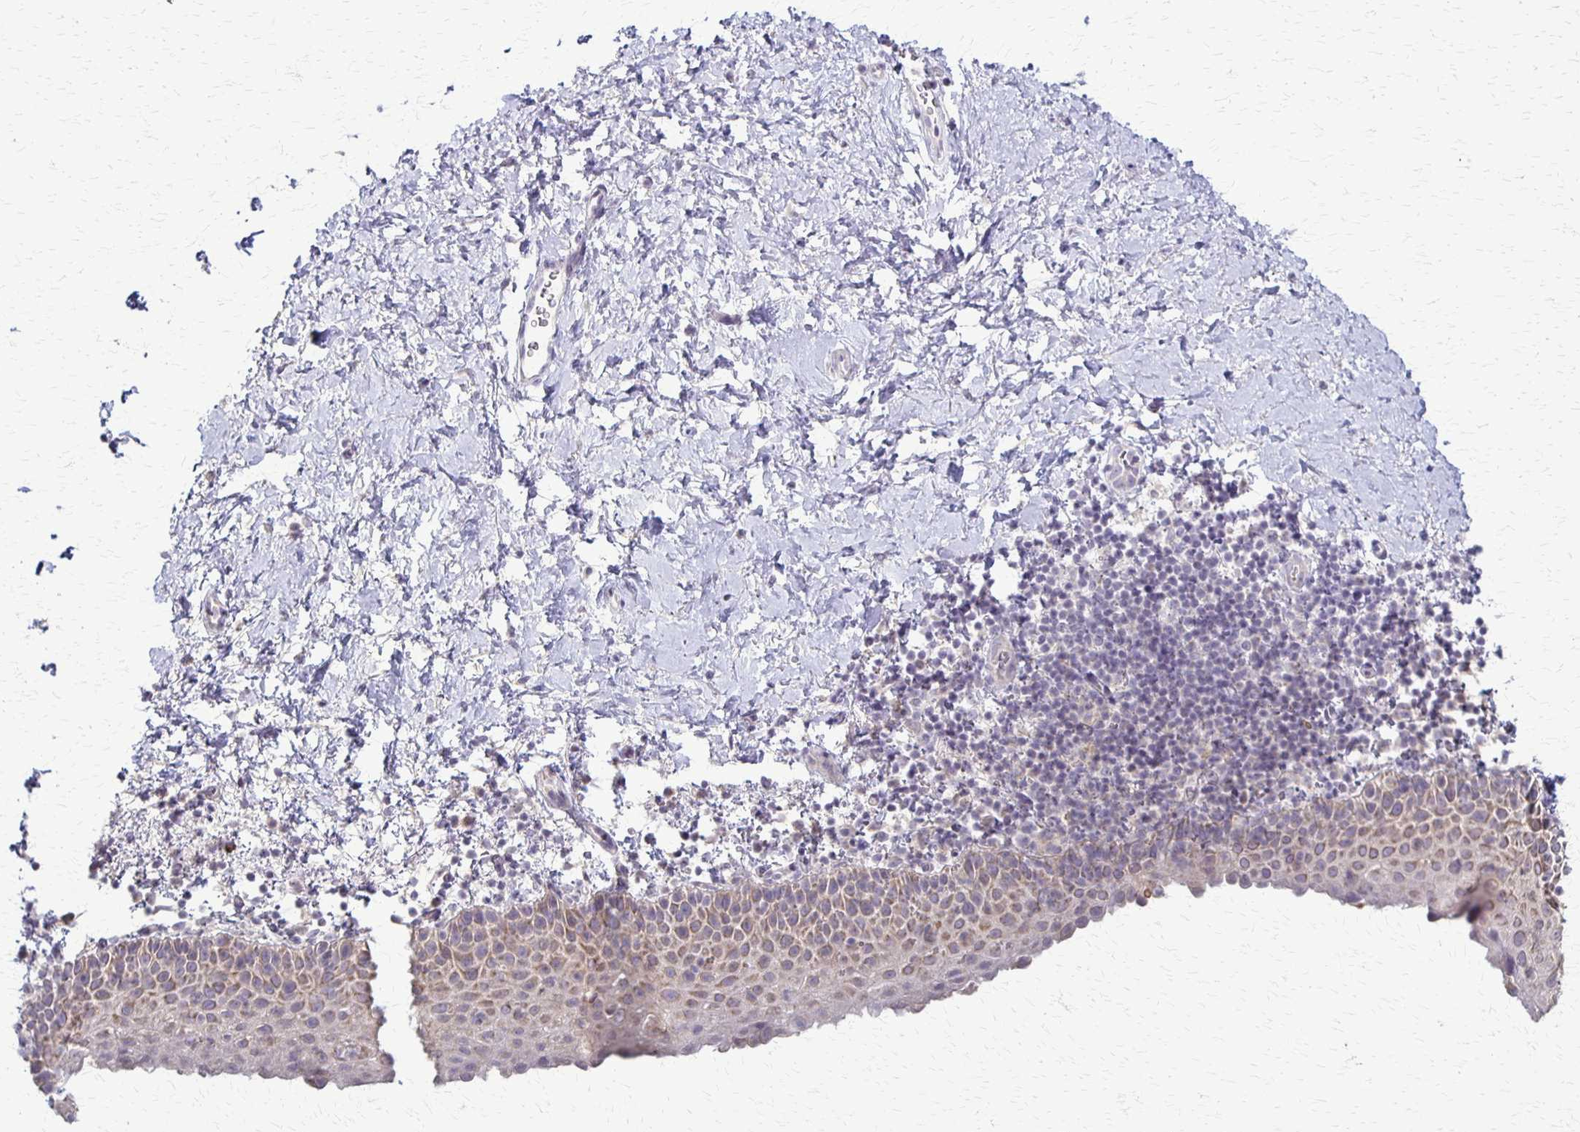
{"staining": {"intensity": "weak", "quantity": "25%-75%", "location": "cytoplasmic/membranous"}, "tissue": "vagina", "cell_type": "Squamous epithelial cells", "image_type": "normal", "snomed": [{"axis": "morphology", "description": "Normal tissue, NOS"}, {"axis": "topography", "description": "Vagina"}], "caption": "Weak cytoplasmic/membranous staining for a protein is present in approximately 25%-75% of squamous epithelial cells of unremarkable vagina using immunohistochemistry.", "gene": "SLC35E2B", "patient": {"sex": "female", "age": 61}}